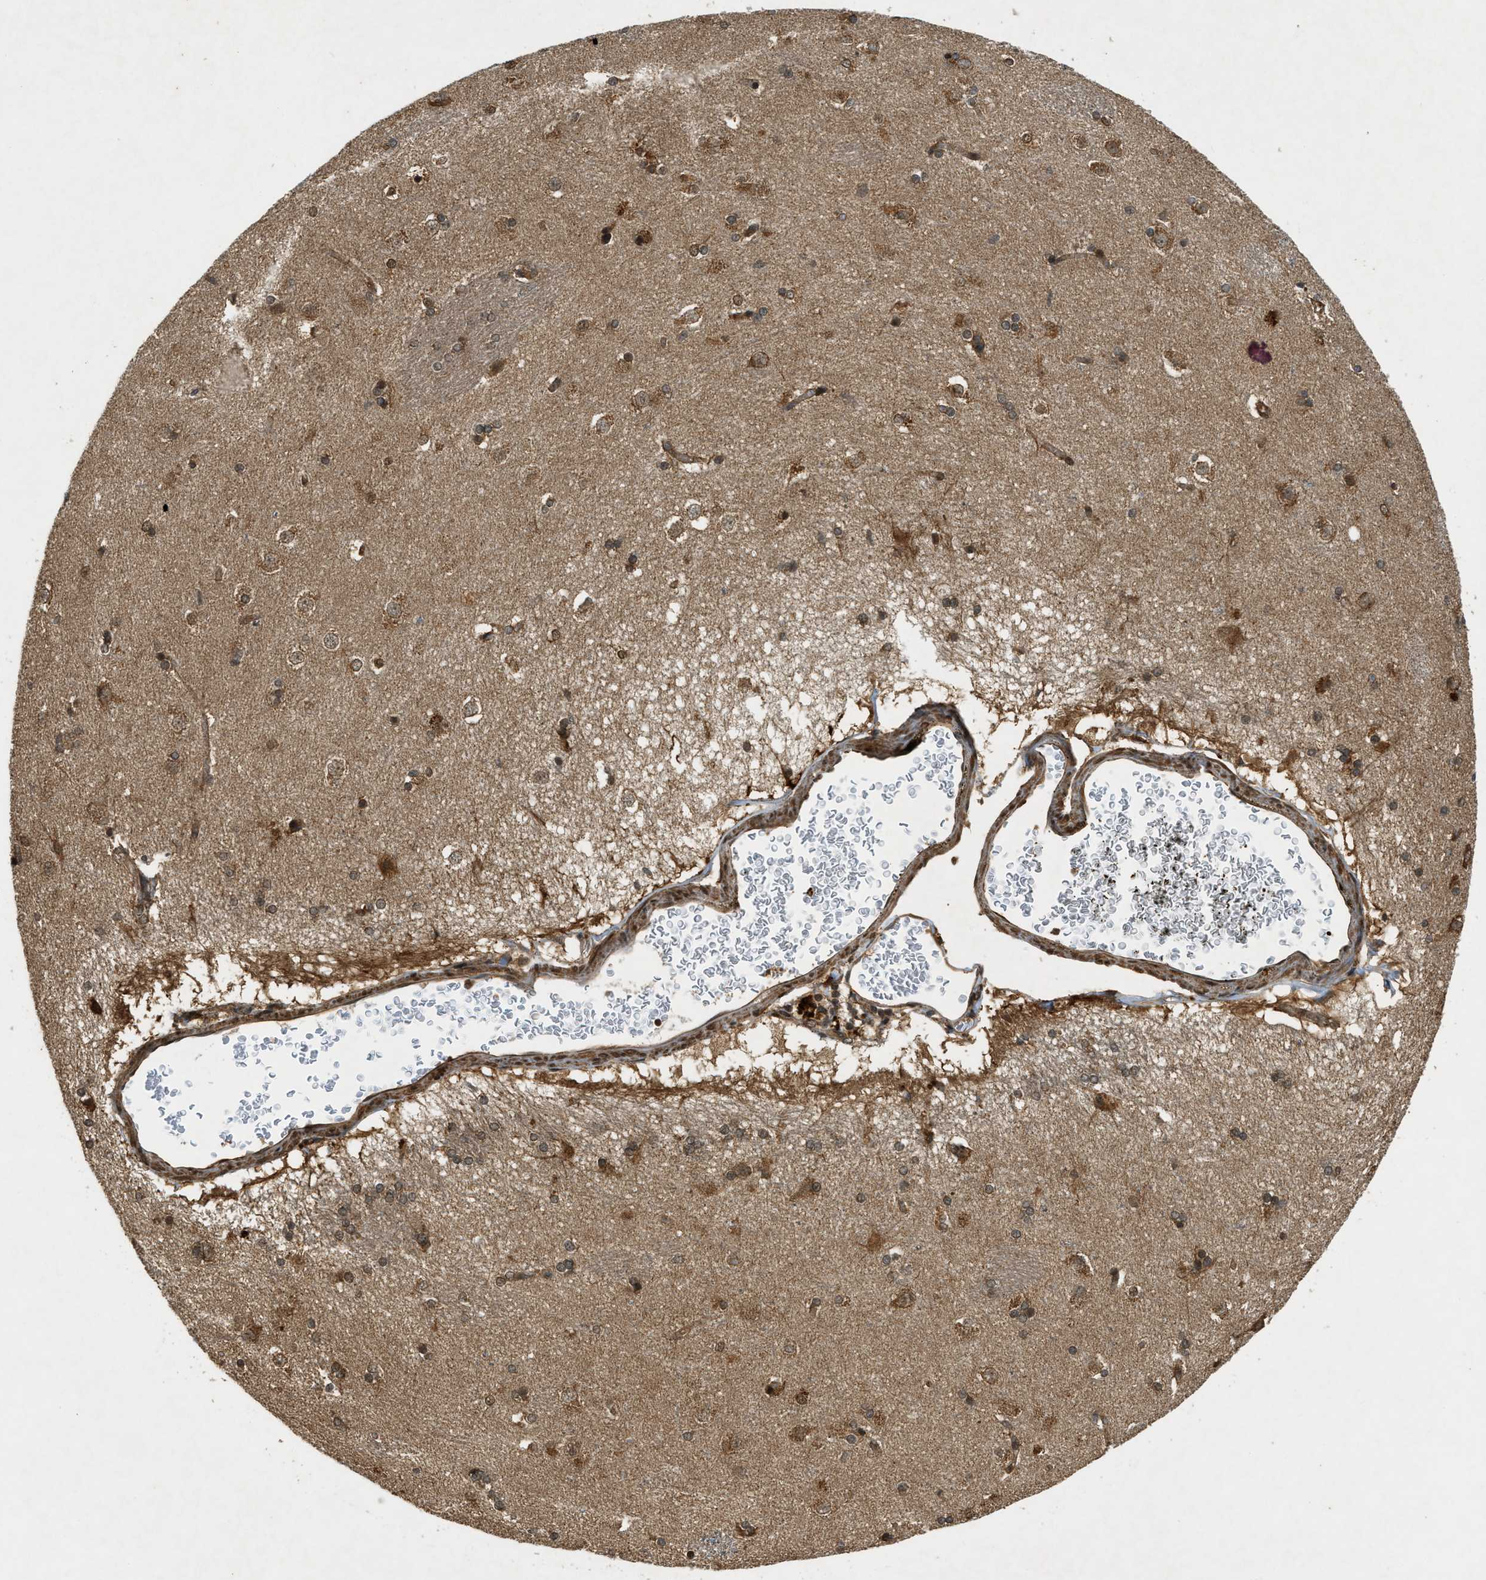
{"staining": {"intensity": "moderate", "quantity": "25%-75%", "location": "nuclear"}, "tissue": "caudate", "cell_type": "Glial cells", "image_type": "normal", "snomed": [{"axis": "morphology", "description": "Normal tissue, NOS"}, {"axis": "topography", "description": "Lateral ventricle wall"}], "caption": "Immunohistochemistry micrograph of benign caudate stained for a protein (brown), which shows medium levels of moderate nuclear positivity in about 25%-75% of glial cells.", "gene": "EIF2AK3", "patient": {"sex": "female", "age": 19}}